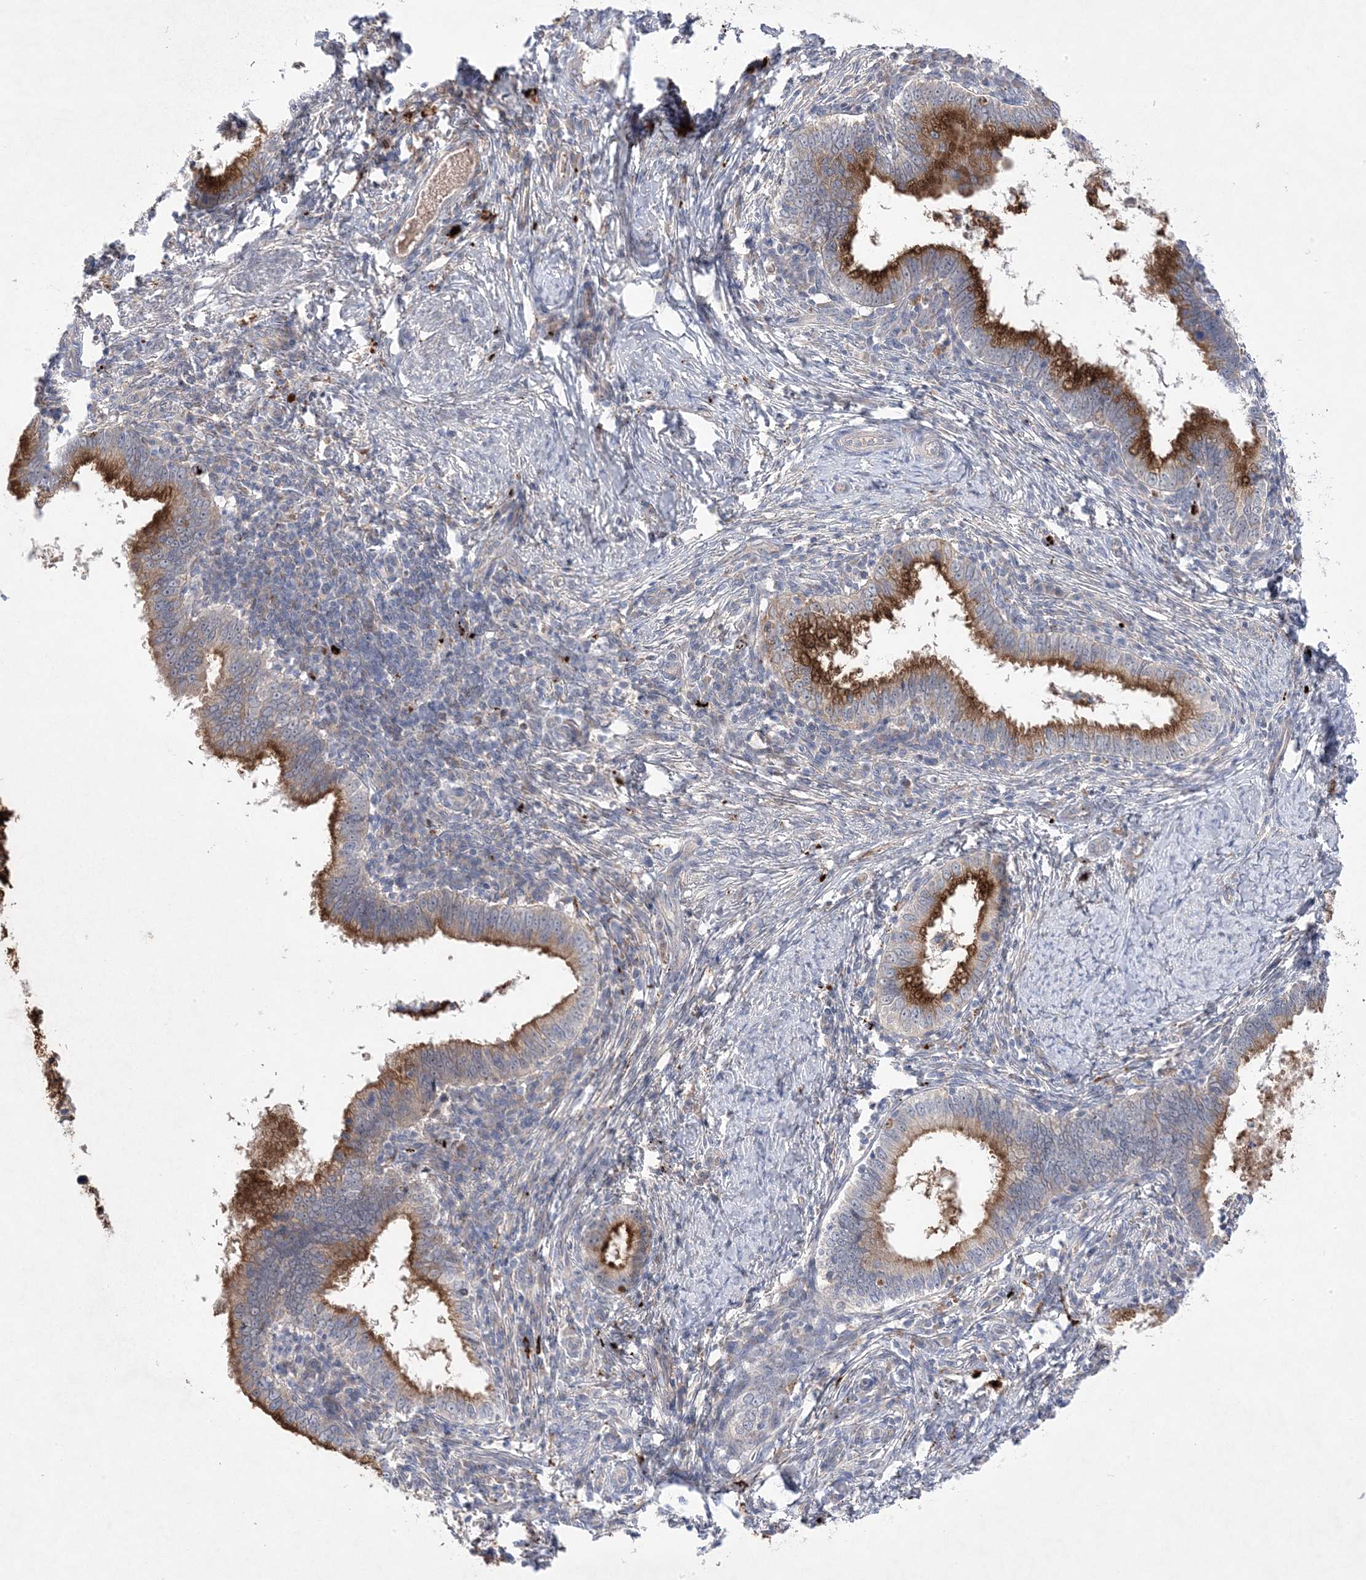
{"staining": {"intensity": "moderate", "quantity": "25%-75%", "location": "cytoplasmic/membranous"}, "tissue": "cervical cancer", "cell_type": "Tumor cells", "image_type": "cancer", "snomed": [{"axis": "morphology", "description": "Adenocarcinoma, NOS"}, {"axis": "topography", "description": "Cervix"}], "caption": "Moderate cytoplasmic/membranous protein staining is seen in approximately 25%-75% of tumor cells in adenocarcinoma (cervical).", "gene": "ANAPC1", "patient": {"sex": "female", "age": 36}}